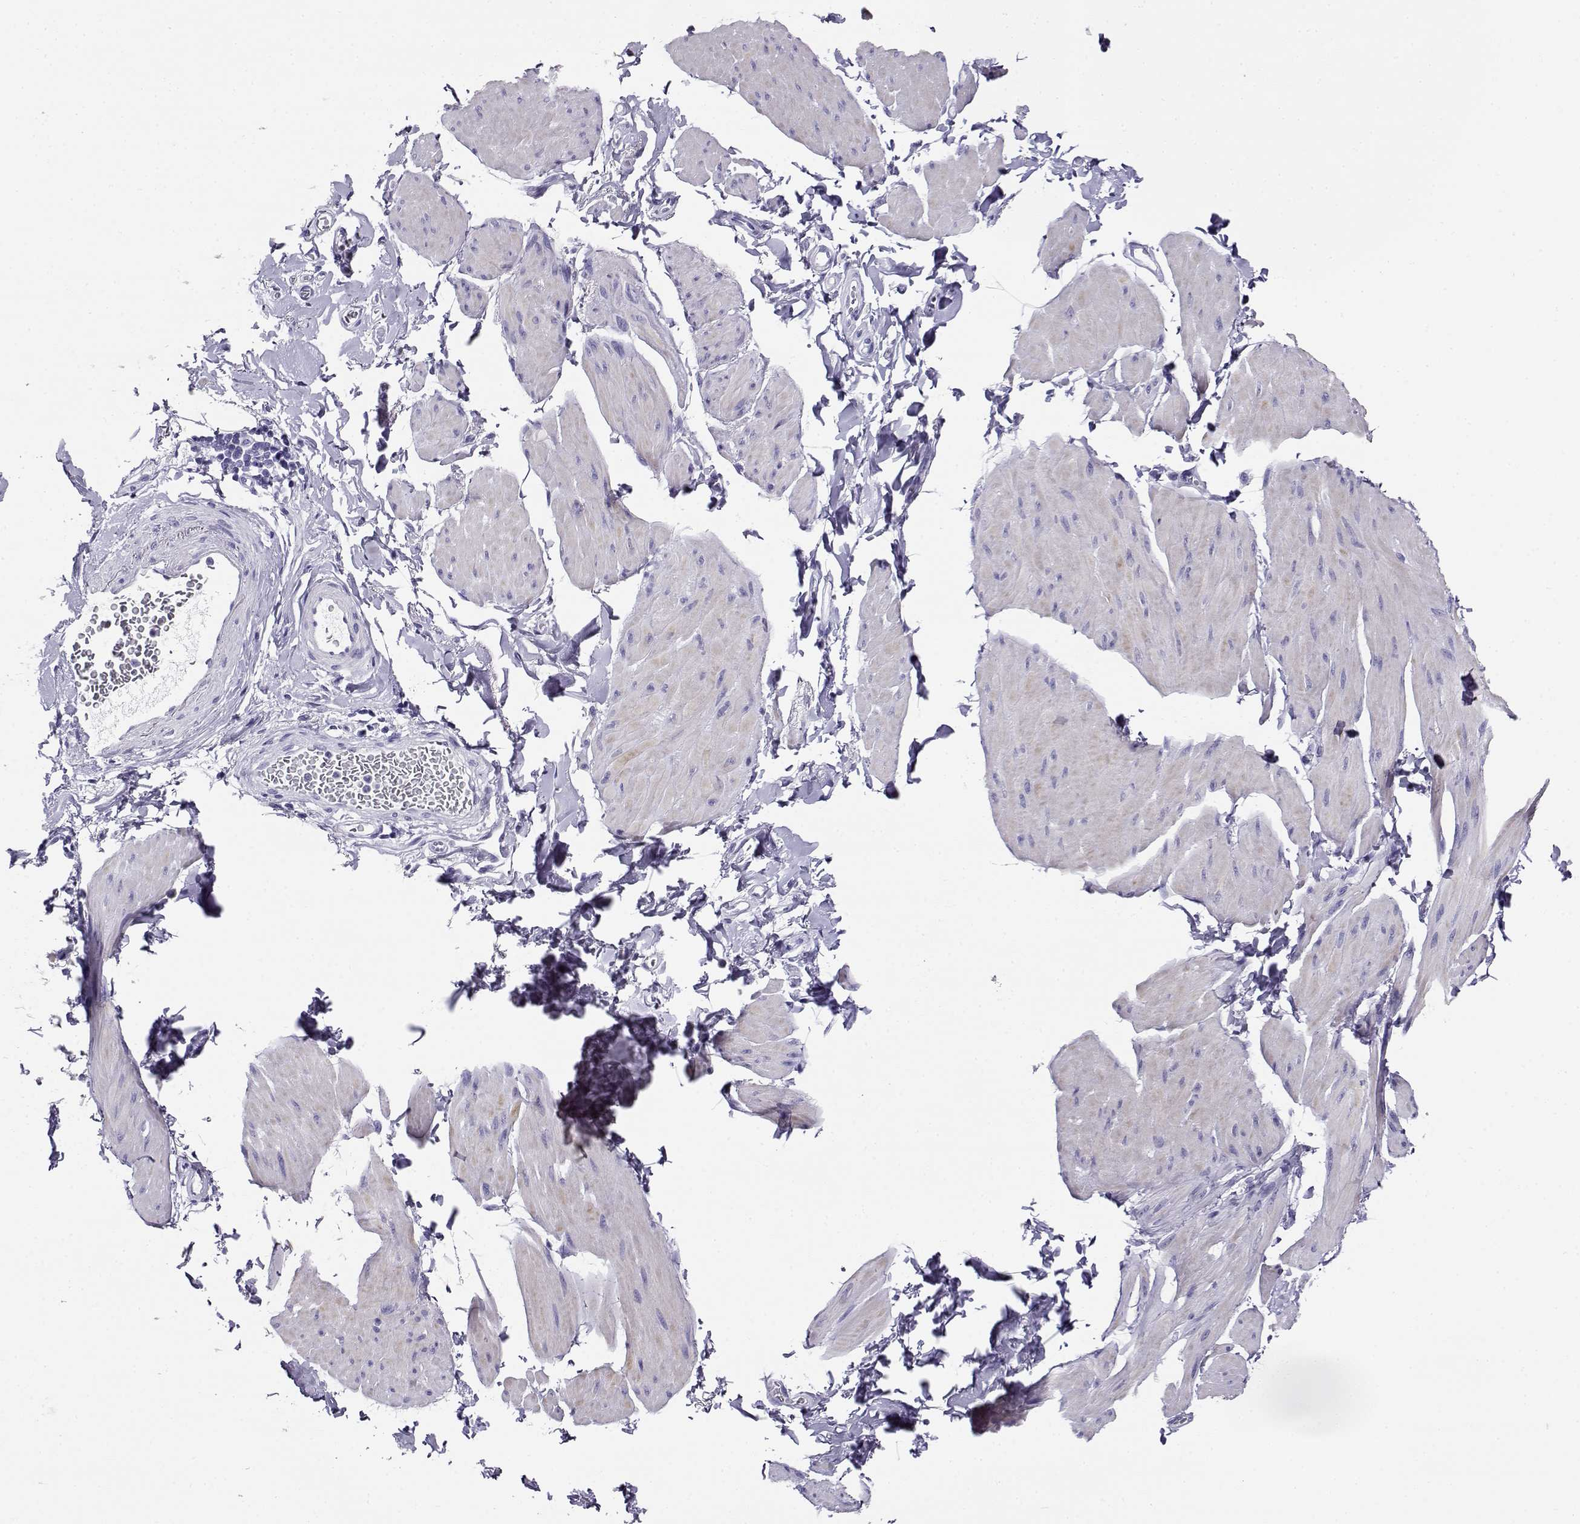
{"staining": {"intensity": "negative", "quantity": "none", "location": "none"}, "tissue": "smooth muscle", "cell_type": "Smooth muscle cells", "image_type": "normal", "snomed": [{"axis": "morphology", "description": "Normal tissue, NOS"}, {"axis": "topography", "description": "Adipose tissue"}, {"axis": "topography", "description": "Smooth muscle"}, {"axis": "topography", "description": "Peripheral nerve tissue"}], "caption": "Immunohistochemical staining of normal human smooth muscle displays no significant expression in smooth muscle cells.", "gene": "CABS1", "patient": {"sex": "male", "age": 83}}